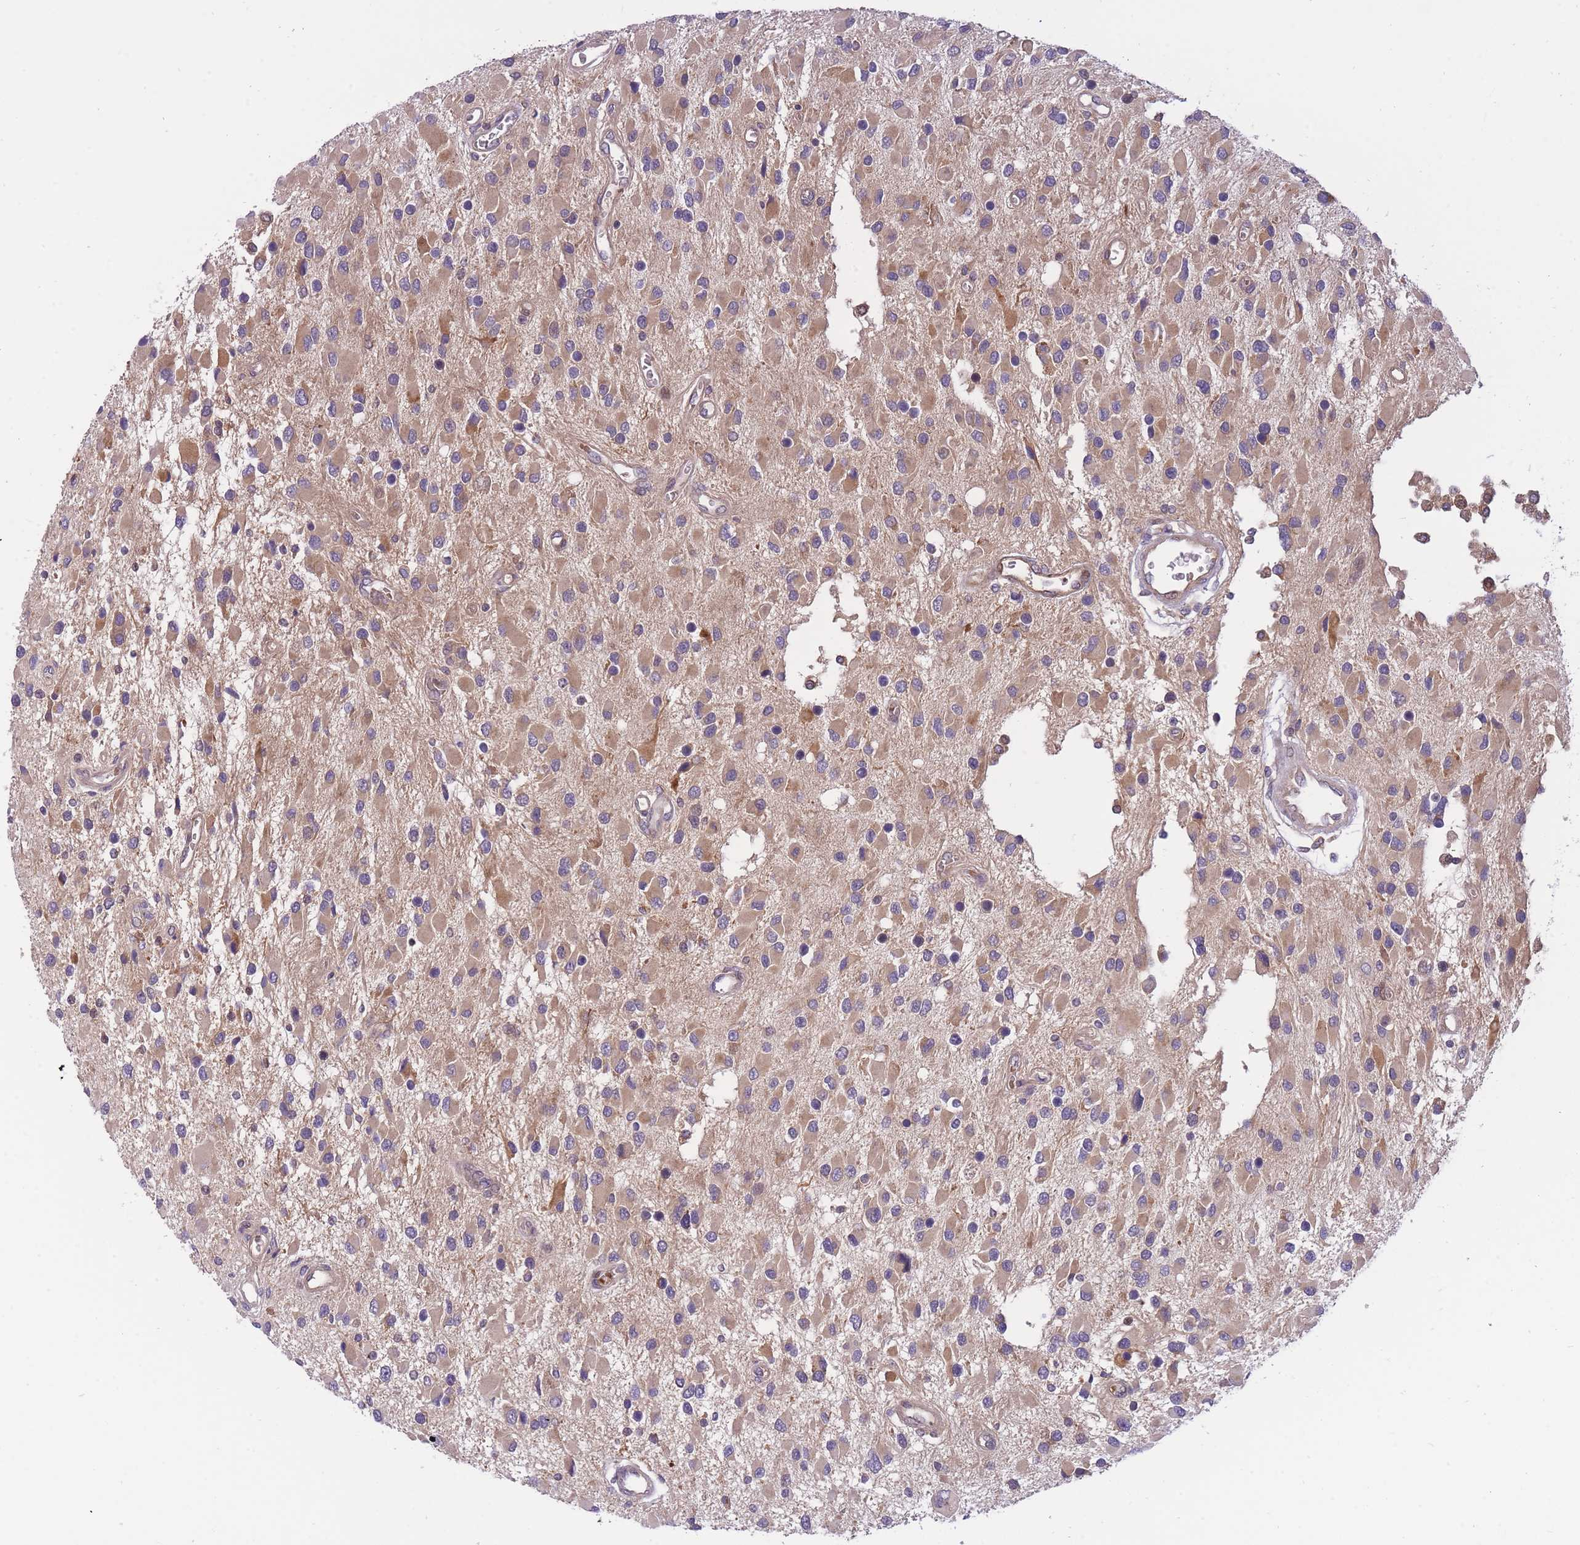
{"staining": {"intensity": "moderate", "quantity": "25%-75%", "location": "cytoplasmic/membranous"}, "tissue": "glioma", "cell_type": "Tumor cells", "image_type": "cancer", "snomed": [{"axis": "morphology", "description": "Glioma, malignant, High grade"}, {"axis": "topography", "description": "Brain"}], "caption": "A brown stain highlights moderate cytoplasmic/membranous expression of a protein in human glioma tumor cells. (DAB IHC, brown staining for protein, blue staining for nuclei).", "gene": "CRYGN", "patient": {"sex": "male", "age": 53}}